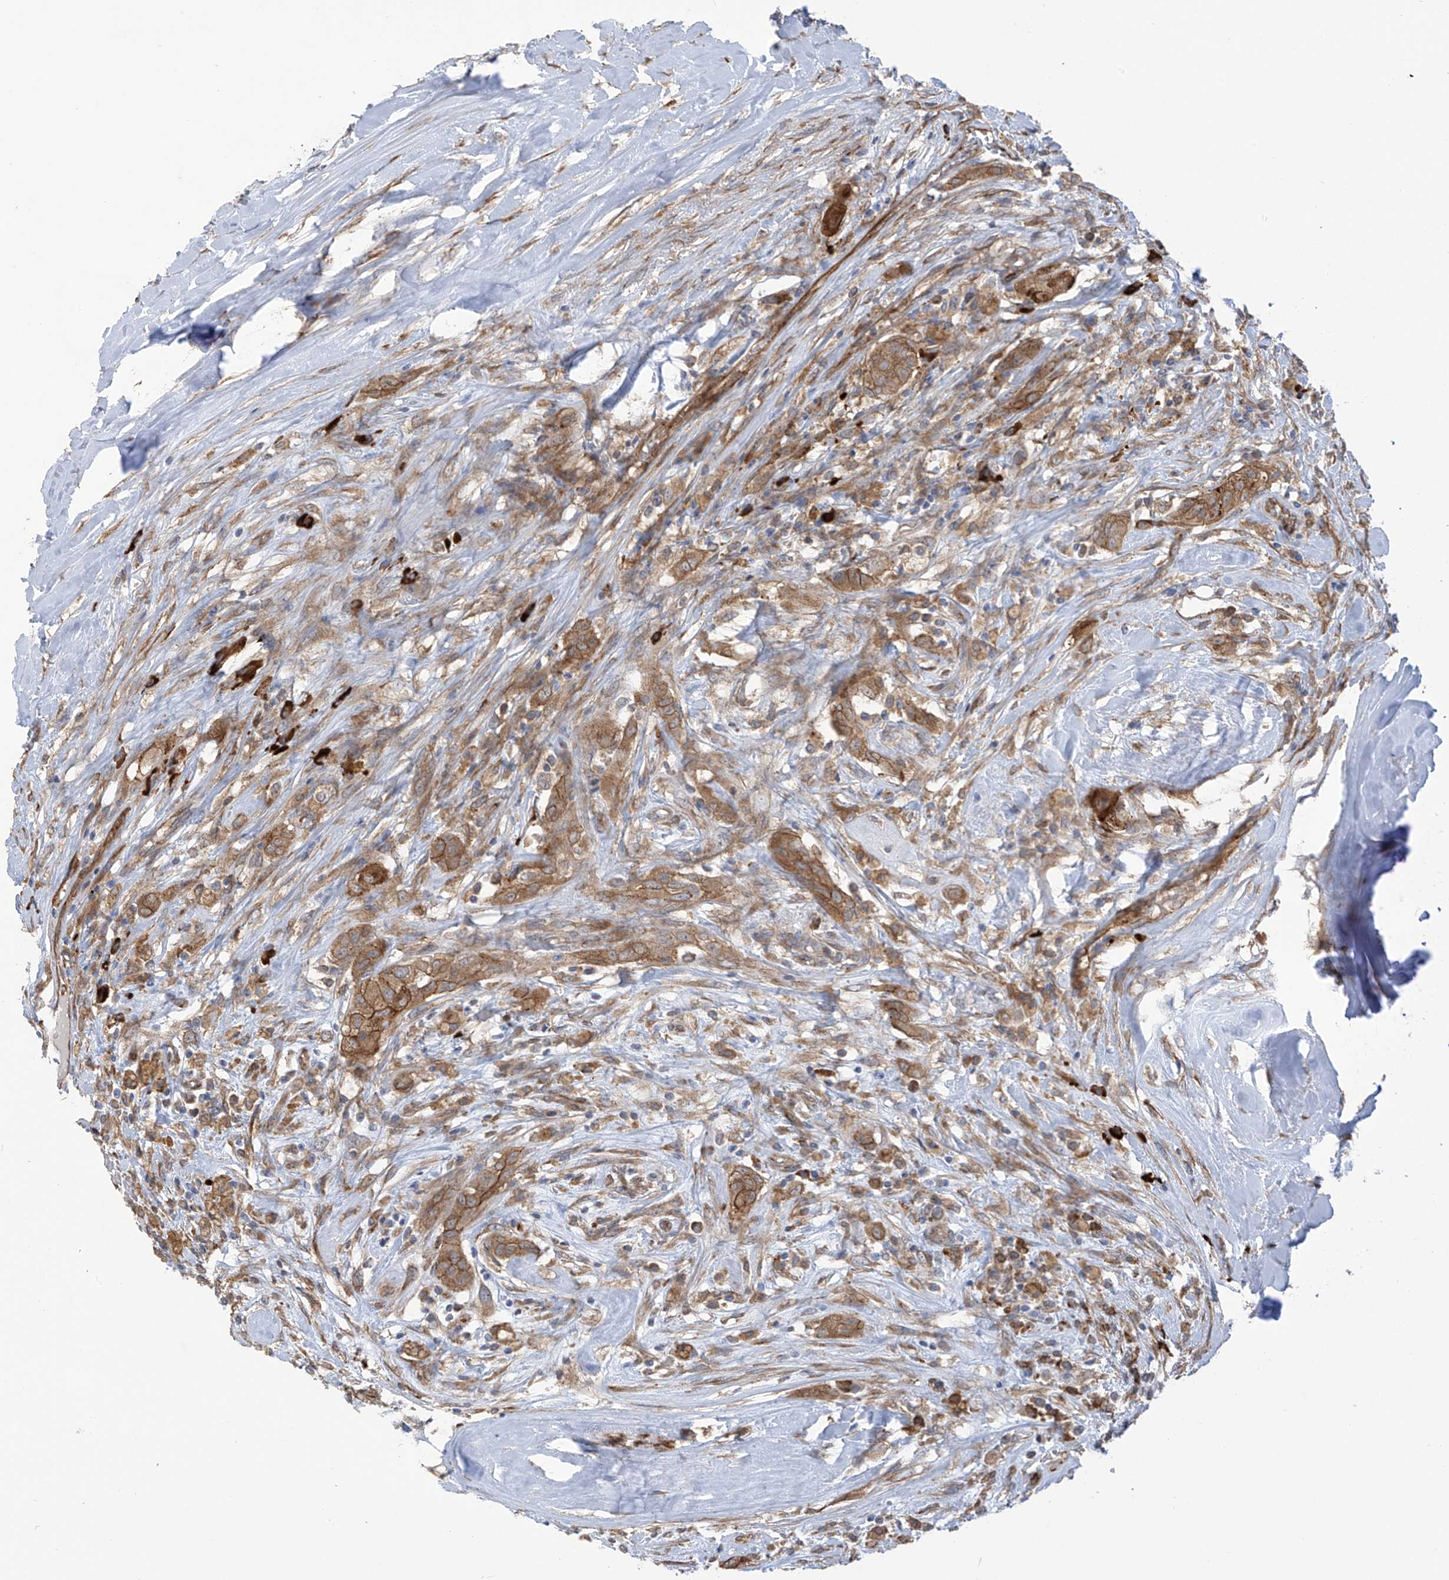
{"staining": {"intensity": "moderate", "quantity": ">75%", "location": "cytoplasmic/membranous"}, "tissue": "thyroid cancer", "cell_type": "Tumor cells", "image_type": "cancer", "snomed": [{"axis": "morphology", "description": "Papillary adenocarcinoma, NOS"}, {"axis": "topography", "description": "Thyroid gland"}], "caption": "Immunohistochemical staining of thyroid papillary adenocarcinoma demonstrates medium levels of moderate cytoplasmic/membranous positivity in approximately >75% of tumor cells. (IHC, brightfield microscopy, high magnification).", "gene": "KIAA1522", "patient": {"sex": "female", "age": 59}}